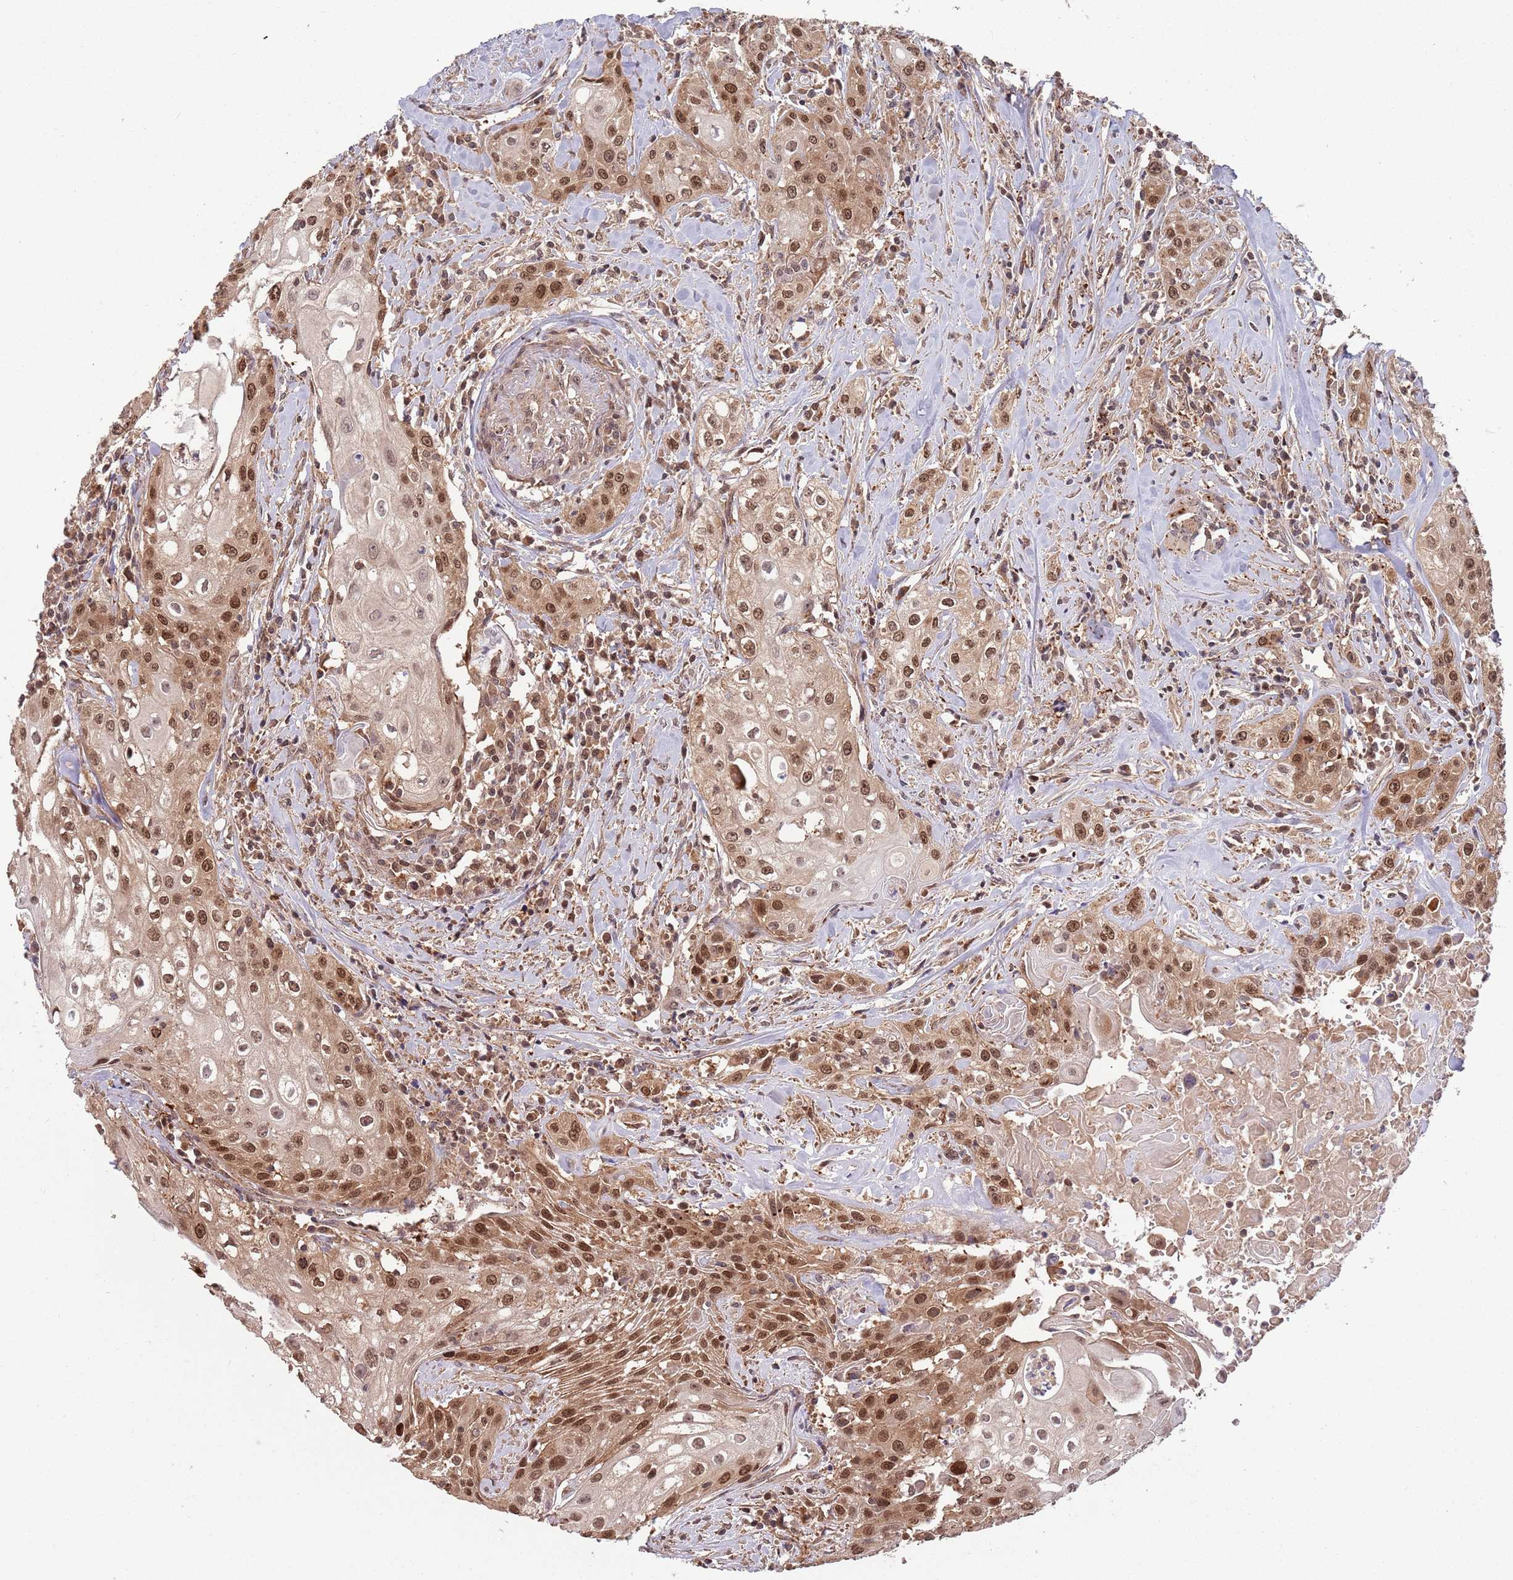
{"staining": {"intensity": "strong", "quantity": ">75%", "location": "cytoplasmic/membranous,nuclear"}, "tissue": "head and neck cancer", "cell_type": "Tumor cells", "image_type": "cancer", "snomed": [{"axis": "morphology", "description": "Squamous cell carcinoma, NOS"}, {"axis": "topography", "description": "Oral tissue"}, {"axis": "topography", "description": "Head-Neck"}], "caption": "Protein staining by immunohistochemistry displays strong cytoplasmic/membranous and nuclear expression in about >75% of tumor cells in head and neck cancer.", "gene": "SALL1", "patient": {"sex": "female", "age": 82}}